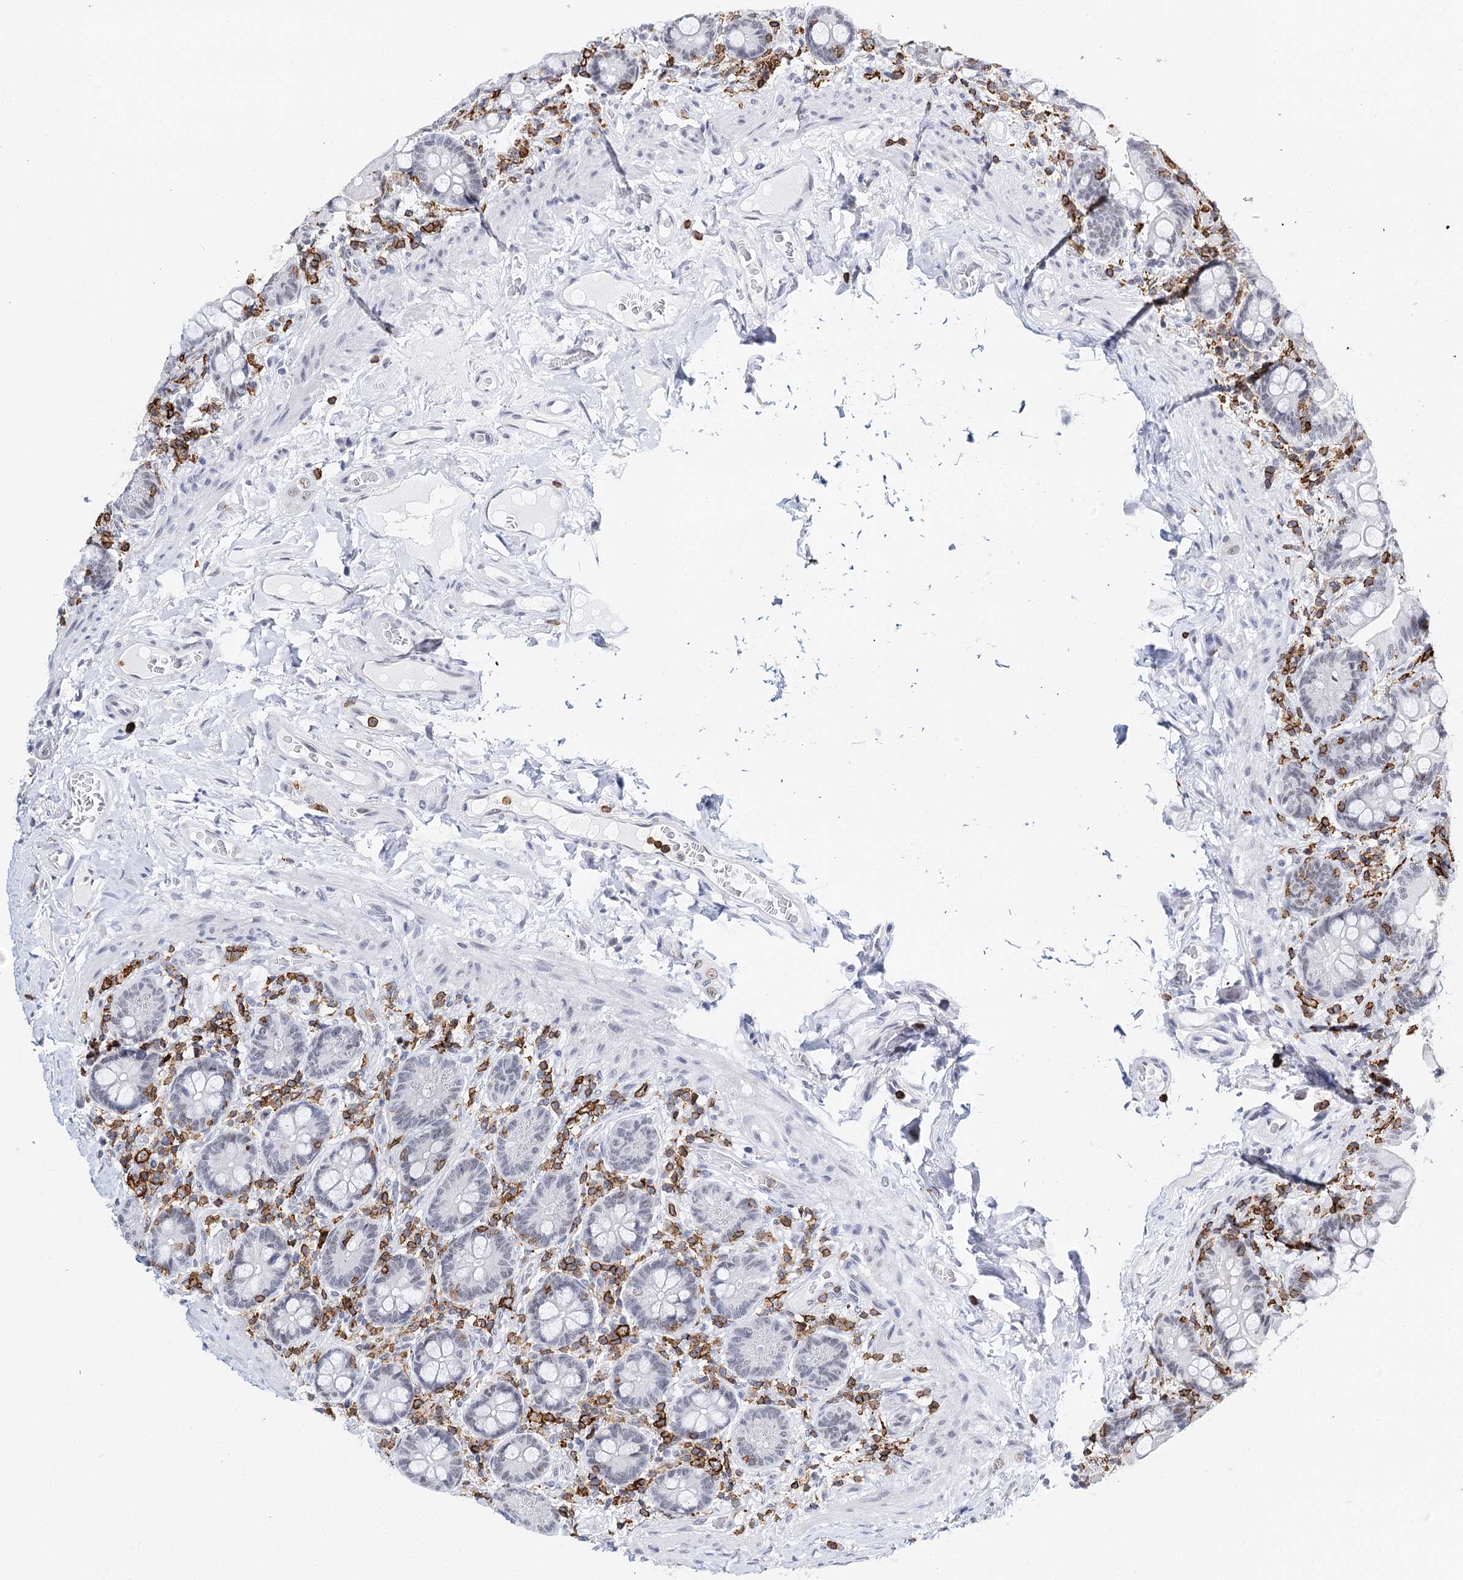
{"staining": {"intensity": "weak", "quantity": "25%-75%", "location": "nuclear"}, "tissue": "small intestine", "cell_type": "Glandular cells", "image_type": "normal", "snomed": [{"axis": "morphology", "description": "Normal tissue, NOS"}, {"axis": "topography", "description": "Small intestine"}], "caption": "The photomicrograph reveals immunohistochemical staining of normal small intestine. There is weak nuclear staining is appreciated in approximately 25%-75% of glandular cells. (DAB (3,3'-diaminobenzidine) IHC with brightfield microscopy, high magnification).", "gene": "BARD1", "patient": {"sex": "female", "age": 64}}